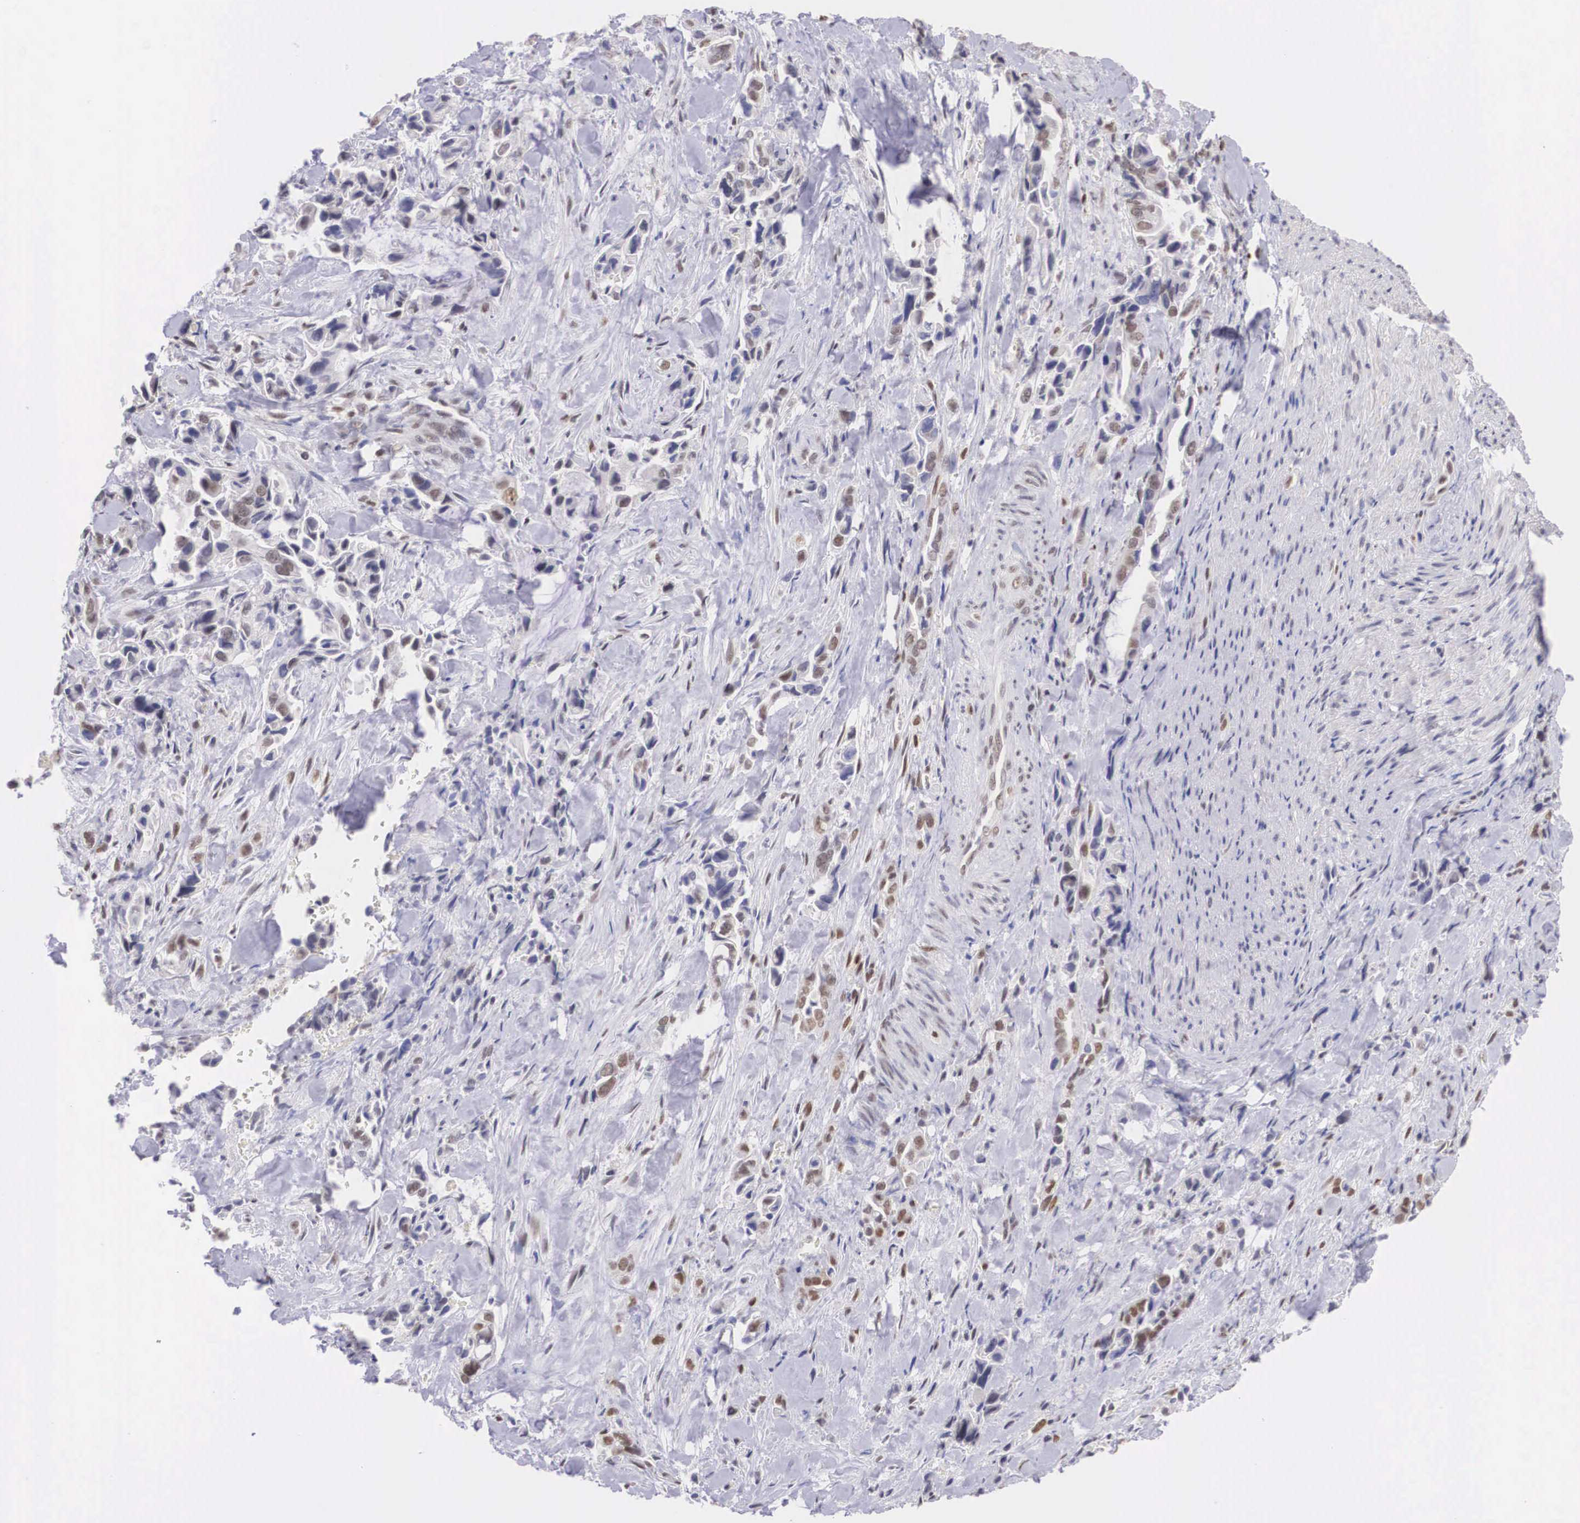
{"staining": {"intensity": "moderate", "quantity": "25%-75%", "location": "nuclear"}, "tissue": "pancreatic cancer", "cell_type": "Tumor cells", "image_type": "cancer", "snomed": [{"axis": "morphology", "description": "Adenocarcinoma, NOS"}, {"axis": "topography", "description": "Pancreas"}], "caption": "Tumor cells display medium levels of moderate nuclear positivity in about 25%-75% of cells in human pancreatic cancer. The staining was performed using DAB, with brown indicating positive protein expression. Nuclei are stained blue with hematoxylin.", "gene": "ETV6", "patient": {"sex": "male", "age": 69}}